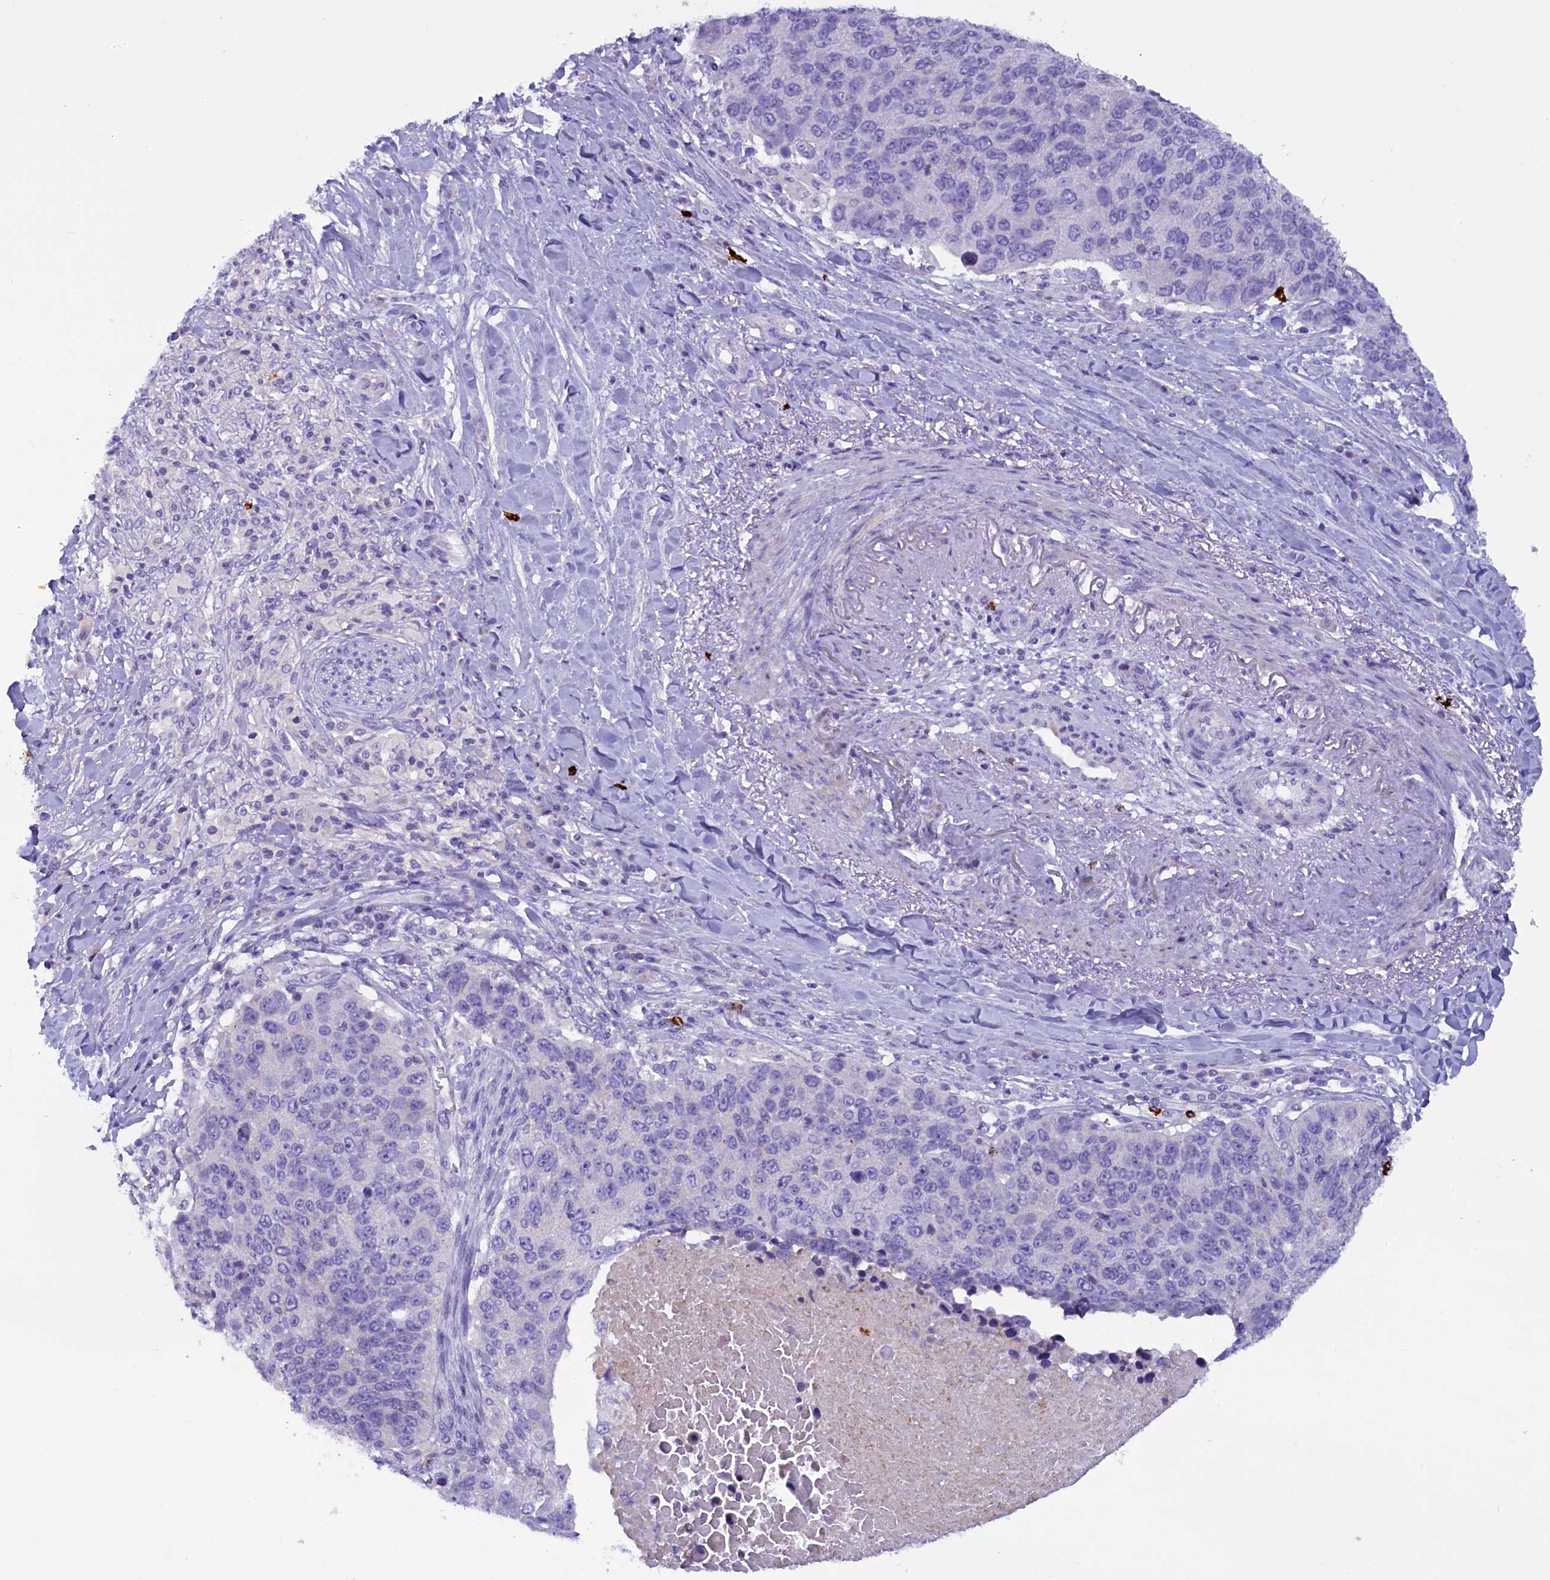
{"staining": {"intensity": "negative", "quantity": "none", "location": "none"}, "tissue": "lung cancer", "cell_type": "Tumor cells", "image_type": "cancer", "snomed": [{"axis": "morphology", "description": "Normal tissue, NOS"}, {"axis": "morphology", "description": "Squamous cell carcinoma, NOS"}, {"axis": "topography", "description": "Lymph node"}, {"axis": "topography", "description": "Lung"}], "caption": "Lung cancer stained for a protein using IHC demonstrates no expression tumor cells.", "gene": "RTTN", "patient": {"sex": "male", "age": 66}}